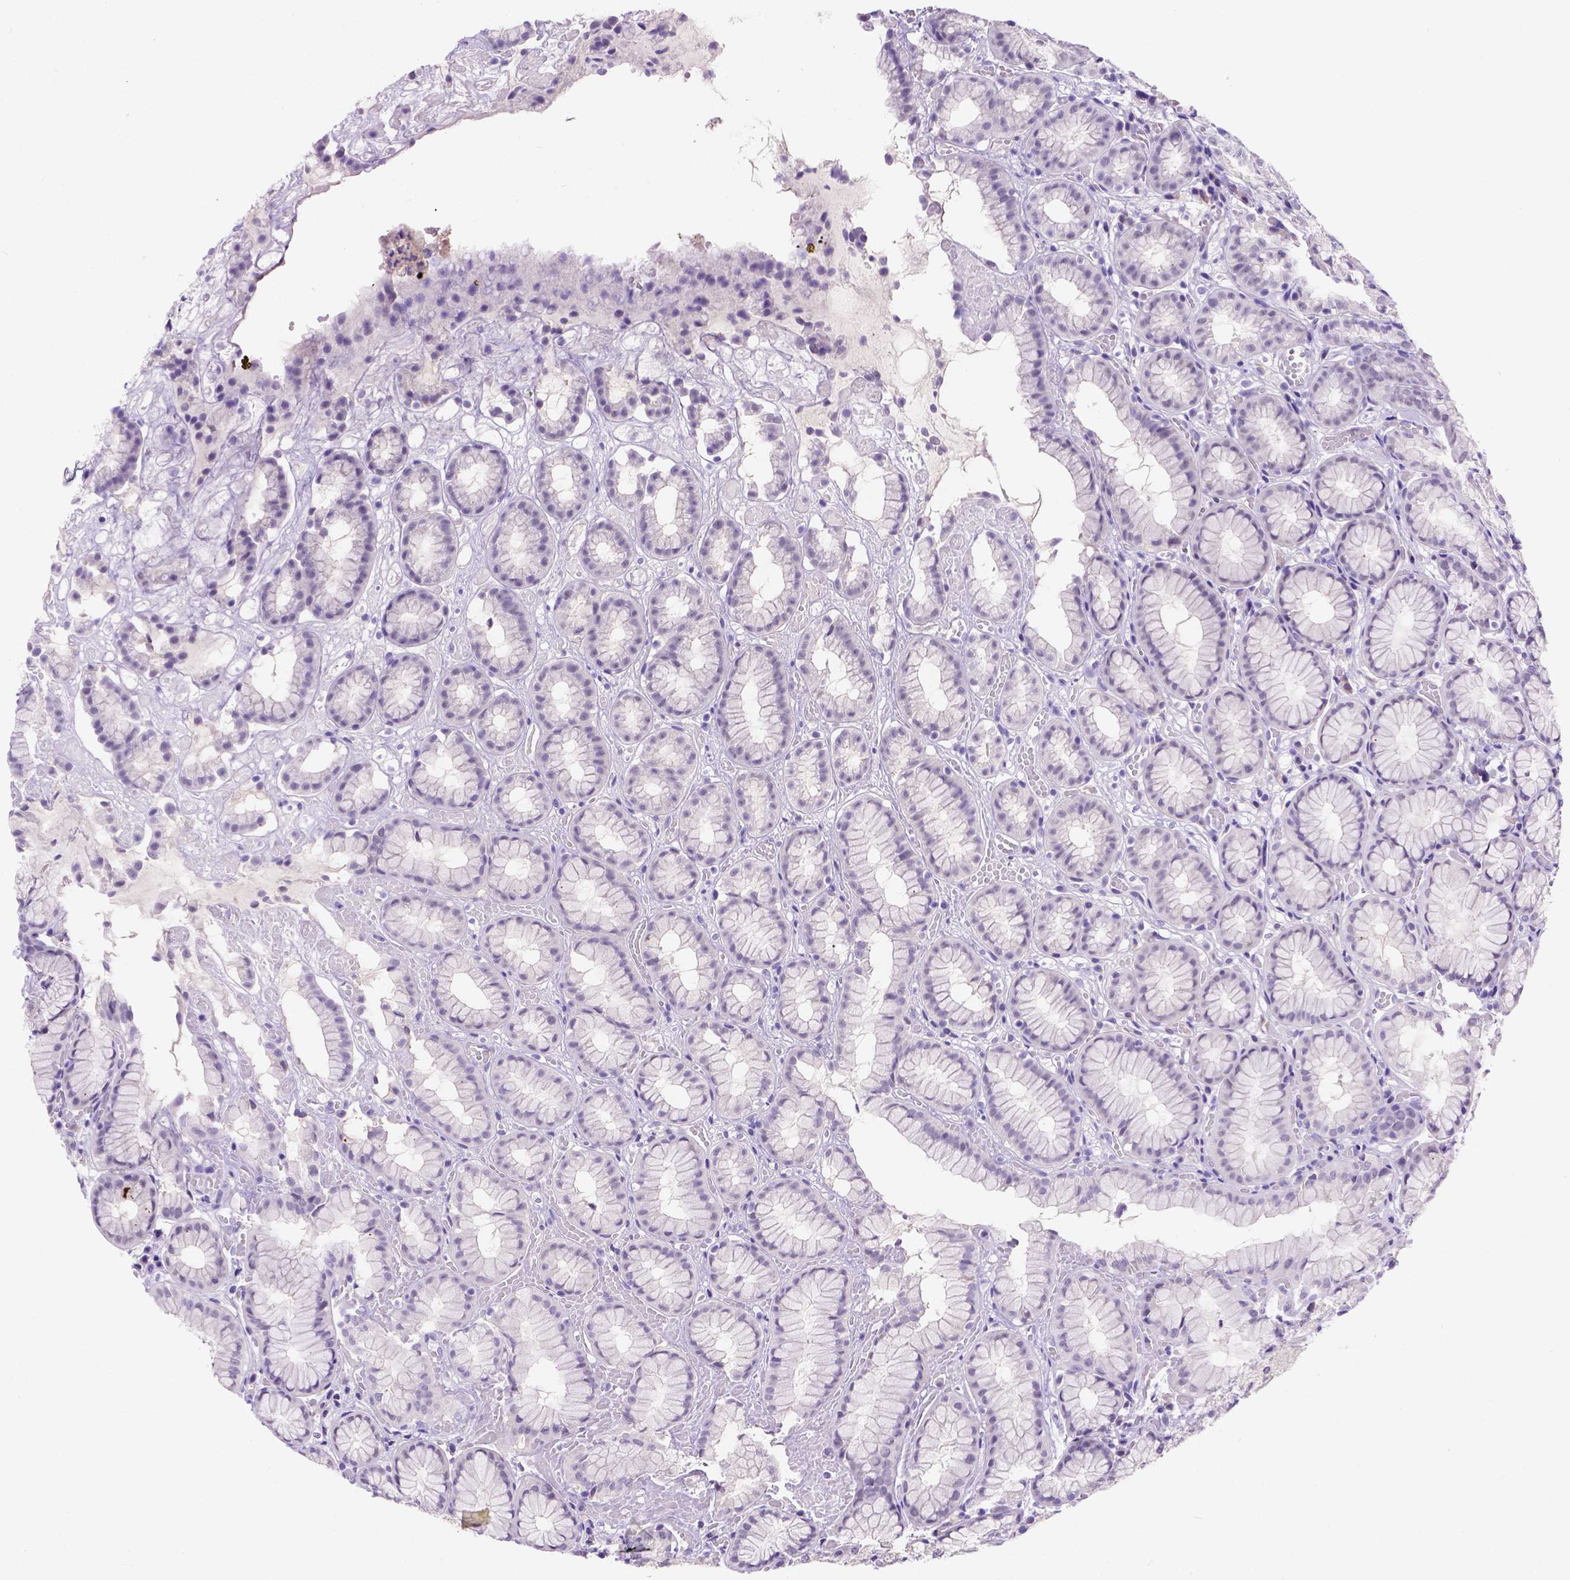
{"staining": {"intensity": "weak", "quantity": "<25%", "location": "cytoplasmic/membranous"}, "tissue": "stomach", "cell_type": "Glandular cells", "image_type": "normal", "snomed": [{"axis": "morphology", "description": "Normal tissue, NOS"}, {"axis": "topography", "description": "Stomach"}], "caption": "Immunohistochemical staining of benign stomach displays no significant positivity in glandular cells. (IHC, brightfield microscopy, high magnification).", "gene": "FAM81B", "patient": {"sex": "male", "age": 70}}